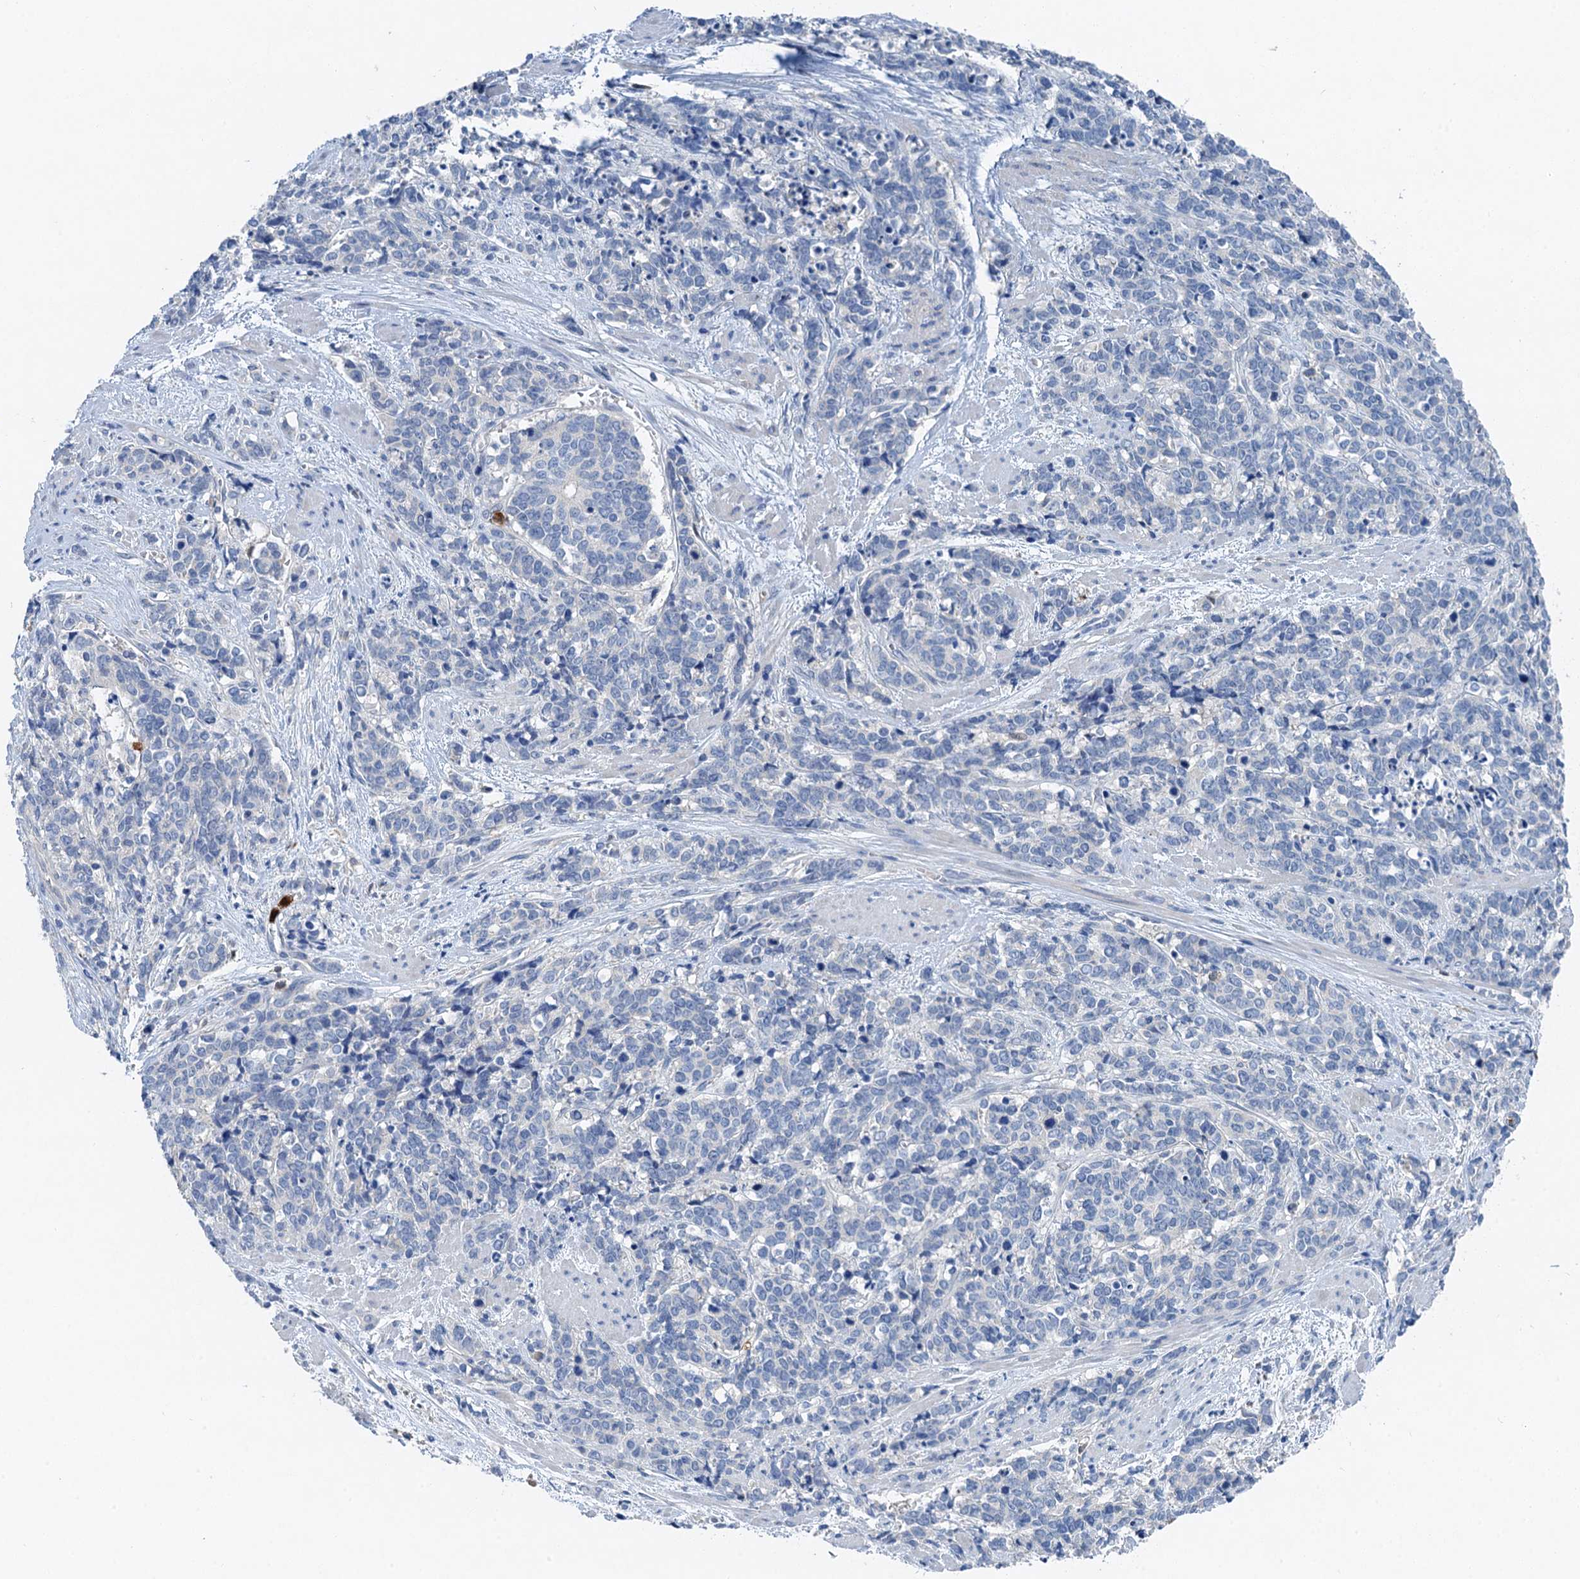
{"staining": {"intensity": "negative", "quantity": "none", "location": "none"}, "tissue": "cervical cancer", "cell_type": "Tumor cells", "image_type": "cancer", "snomed": [{"axis": "morphology", "description": "Squamous cell carcinoma, NOS"}, {"axis": "topography", "description": "Cervix"}], "caption": "A high-resolution histopathology image shows IHC staining of cervical cancer, which demonstrates no significant expression in tumor cells.", "gene": "OTOA", "patient": {"sex": "female", "age": 60}}